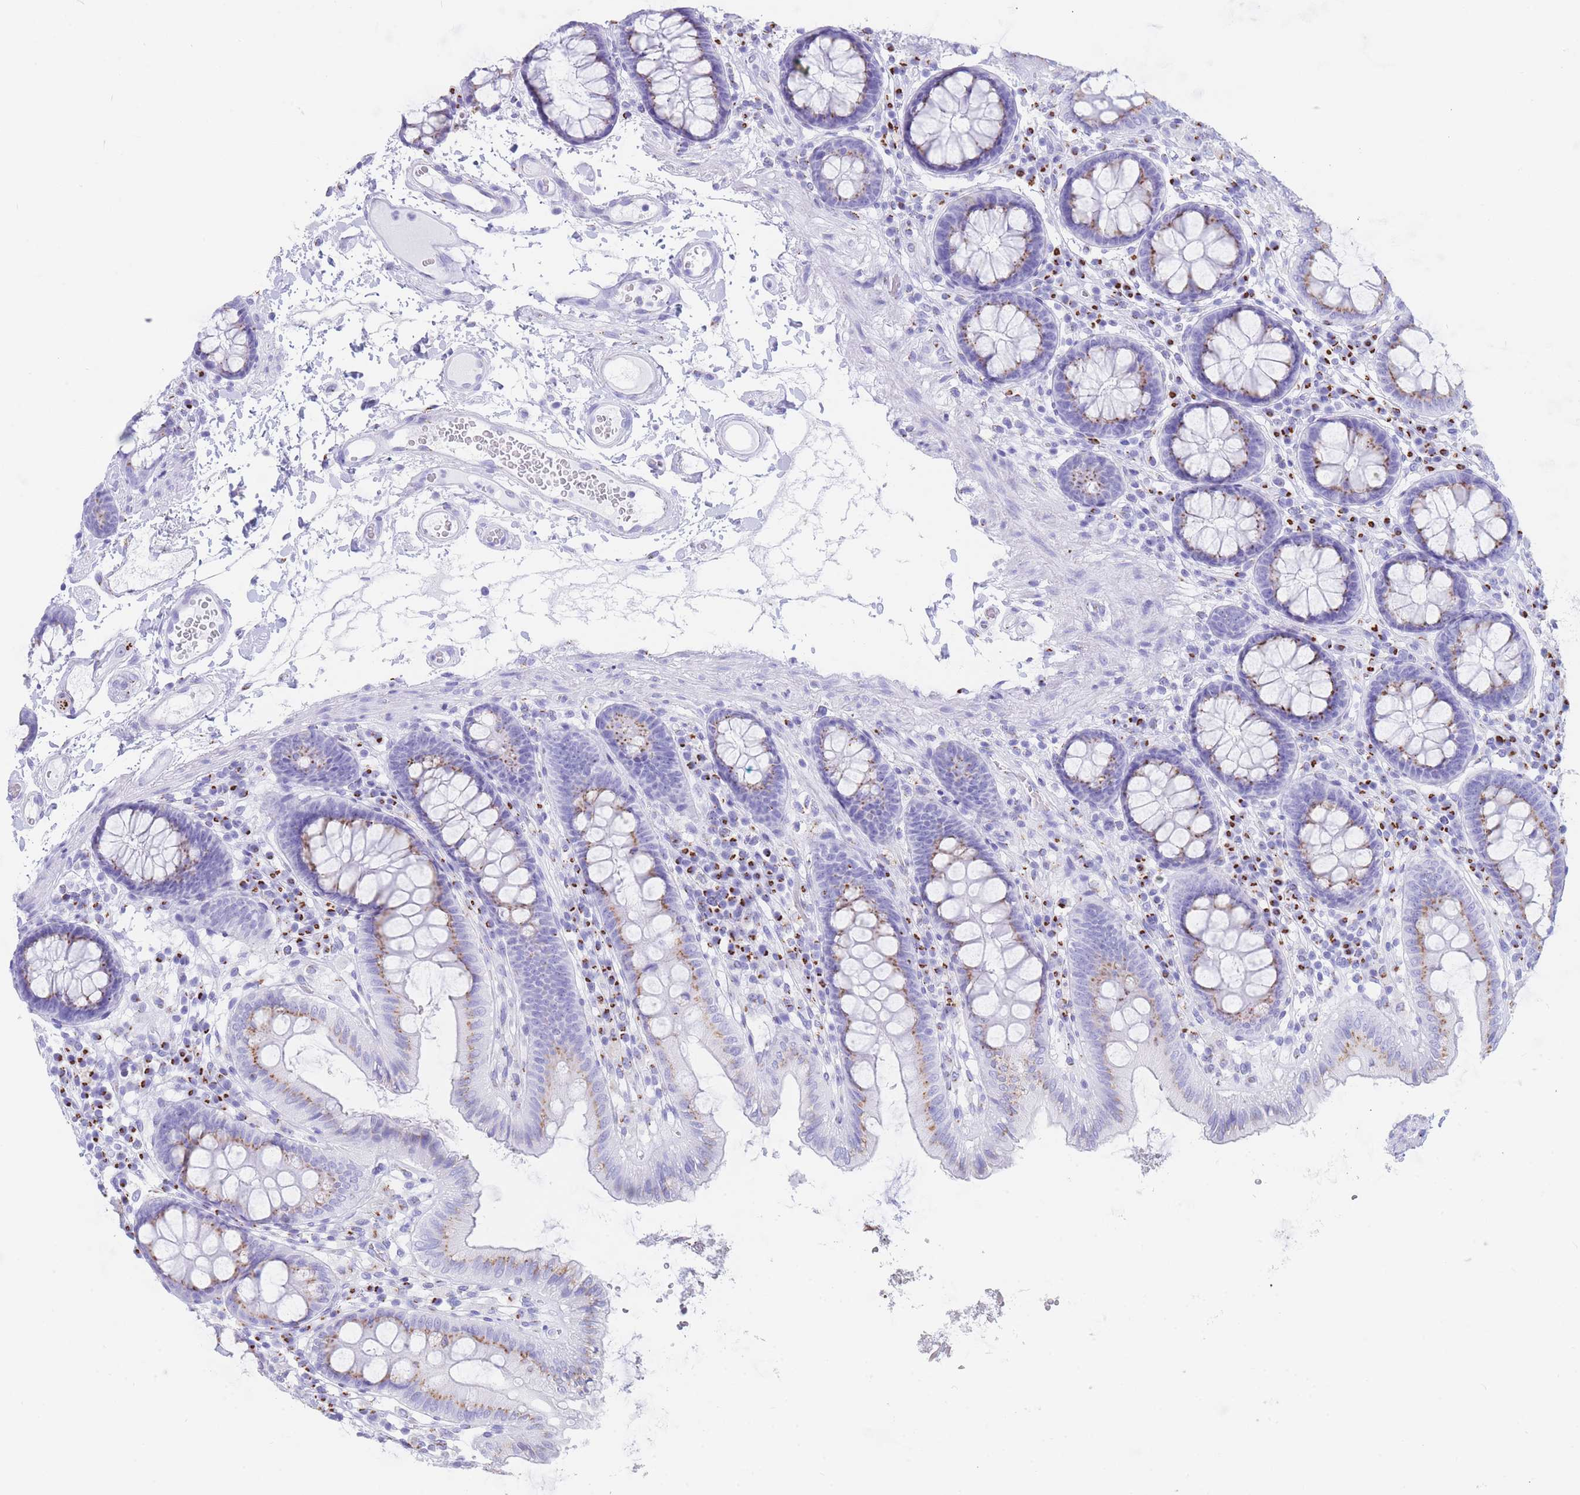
{"staining": {"intensity": "negative", "quantity": "none", "location": "none"}, "tissue": "colon", "cell_type": "Endothelial cells", "image_type": "normal", "snomed": [{"axis": "morphology", "description": "Normal tissue, NOS"}, {"axis": "topography", "description": "Colon"}], "caption": "This micrograph is of normal colon stained with immunohistochemistry to label a protein in brown with the nuclei are counter-stained blue. There is no staining in endothelial cells.", "gene": "FAM3C", "patient": {"sex": "male", "age": 84}}